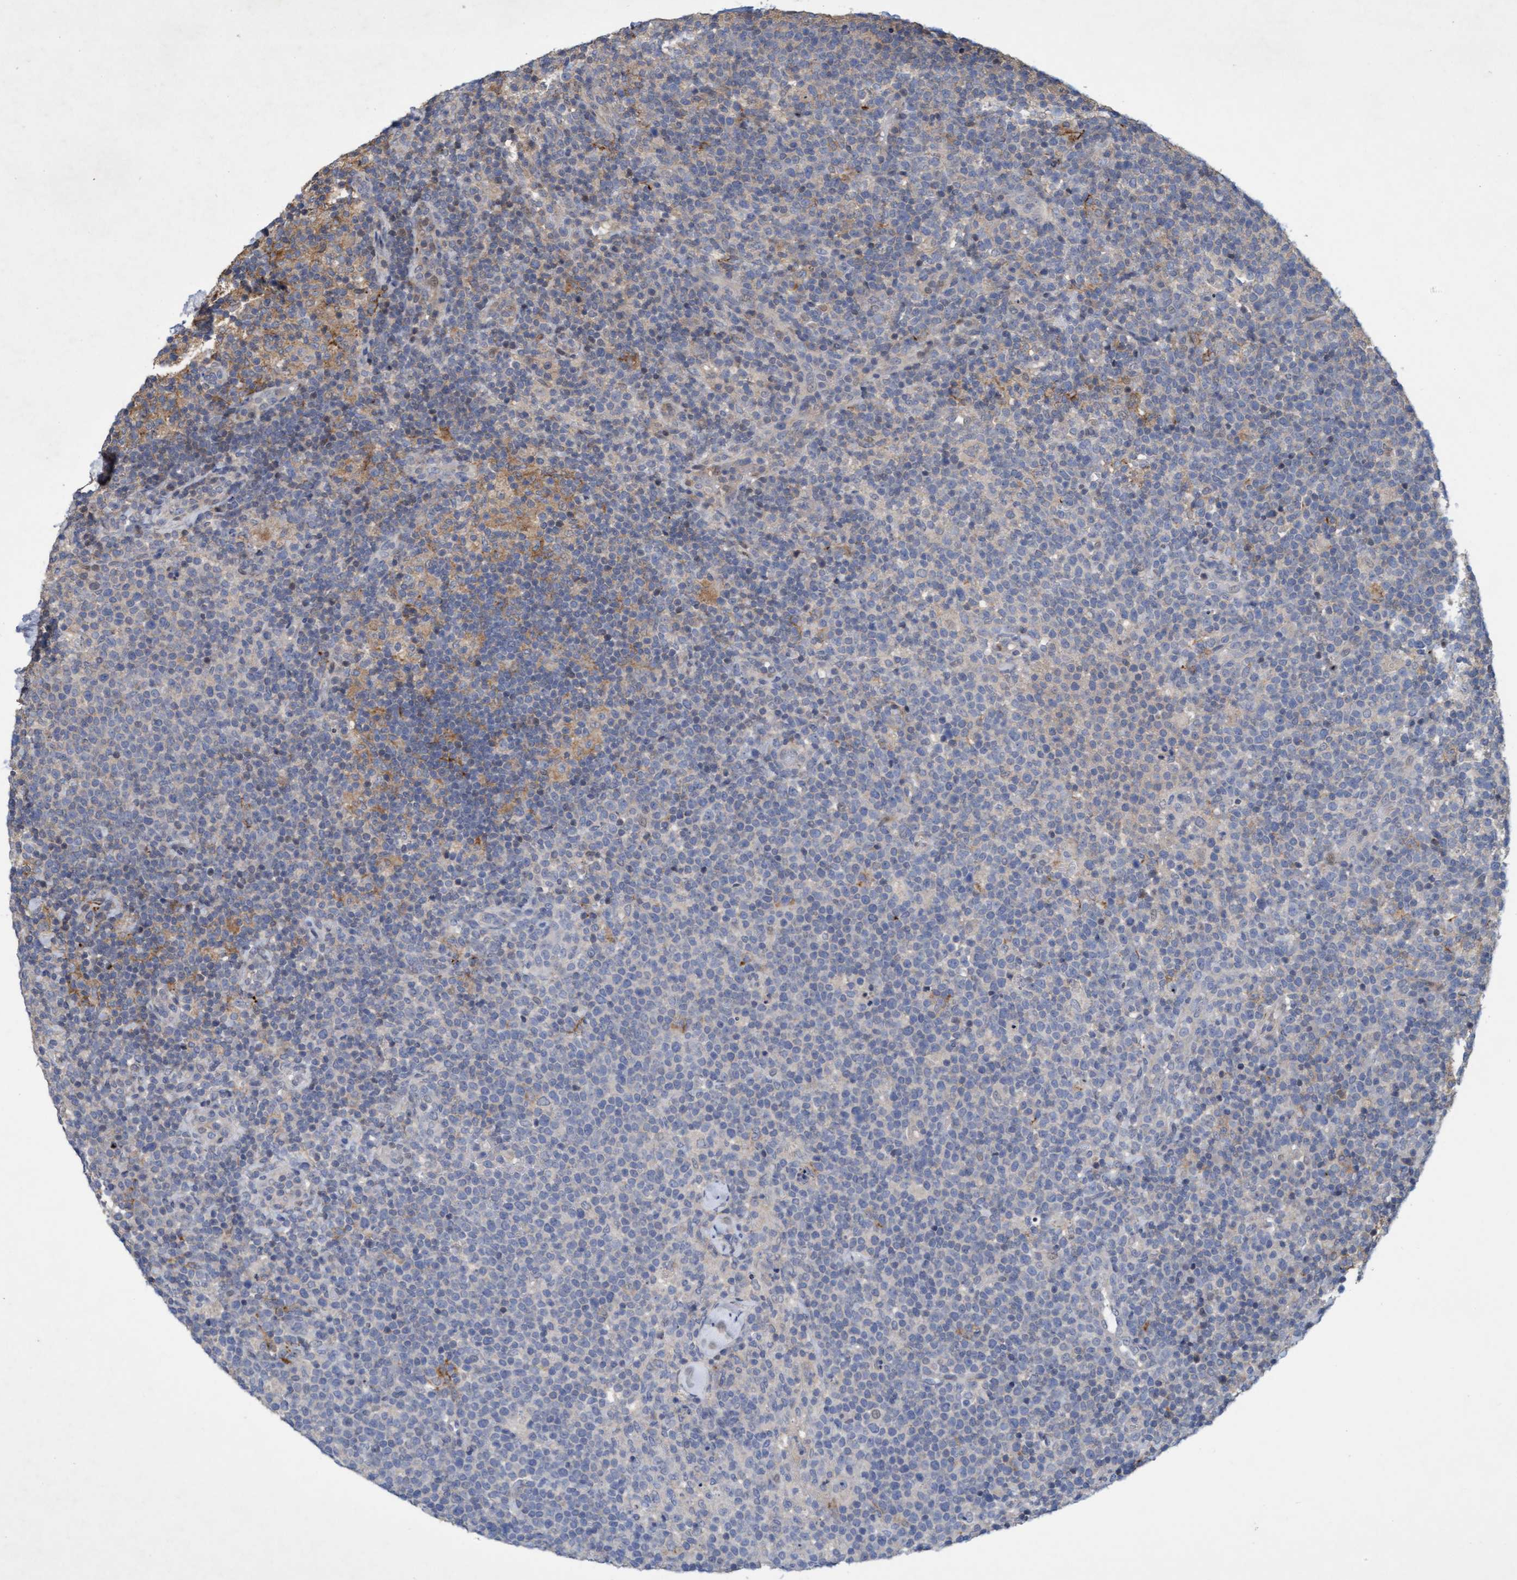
{"staining": {"intensity": "negative", "quantity": "none", "location": "none"}, "tissue": "lymphoma", "cell_type": "Tumor cells", "image_type": "cancer", "snomed": [{"axis": "morphology", "description": "Malignant lymphoma, non-Hodgkin's type, High grade"}, {"axis": "topography", "description": "Lymph node"}], "caption": "A high-resolution photomicrograph shows immunohistochemistry (IHC) staining of high-grade malignant lymphoma, non-Hodgkin's type, which displays no significant positivity in tumor cells.", "gene": "ZNF677", "patient": {"sex": "male", "age": 61}}